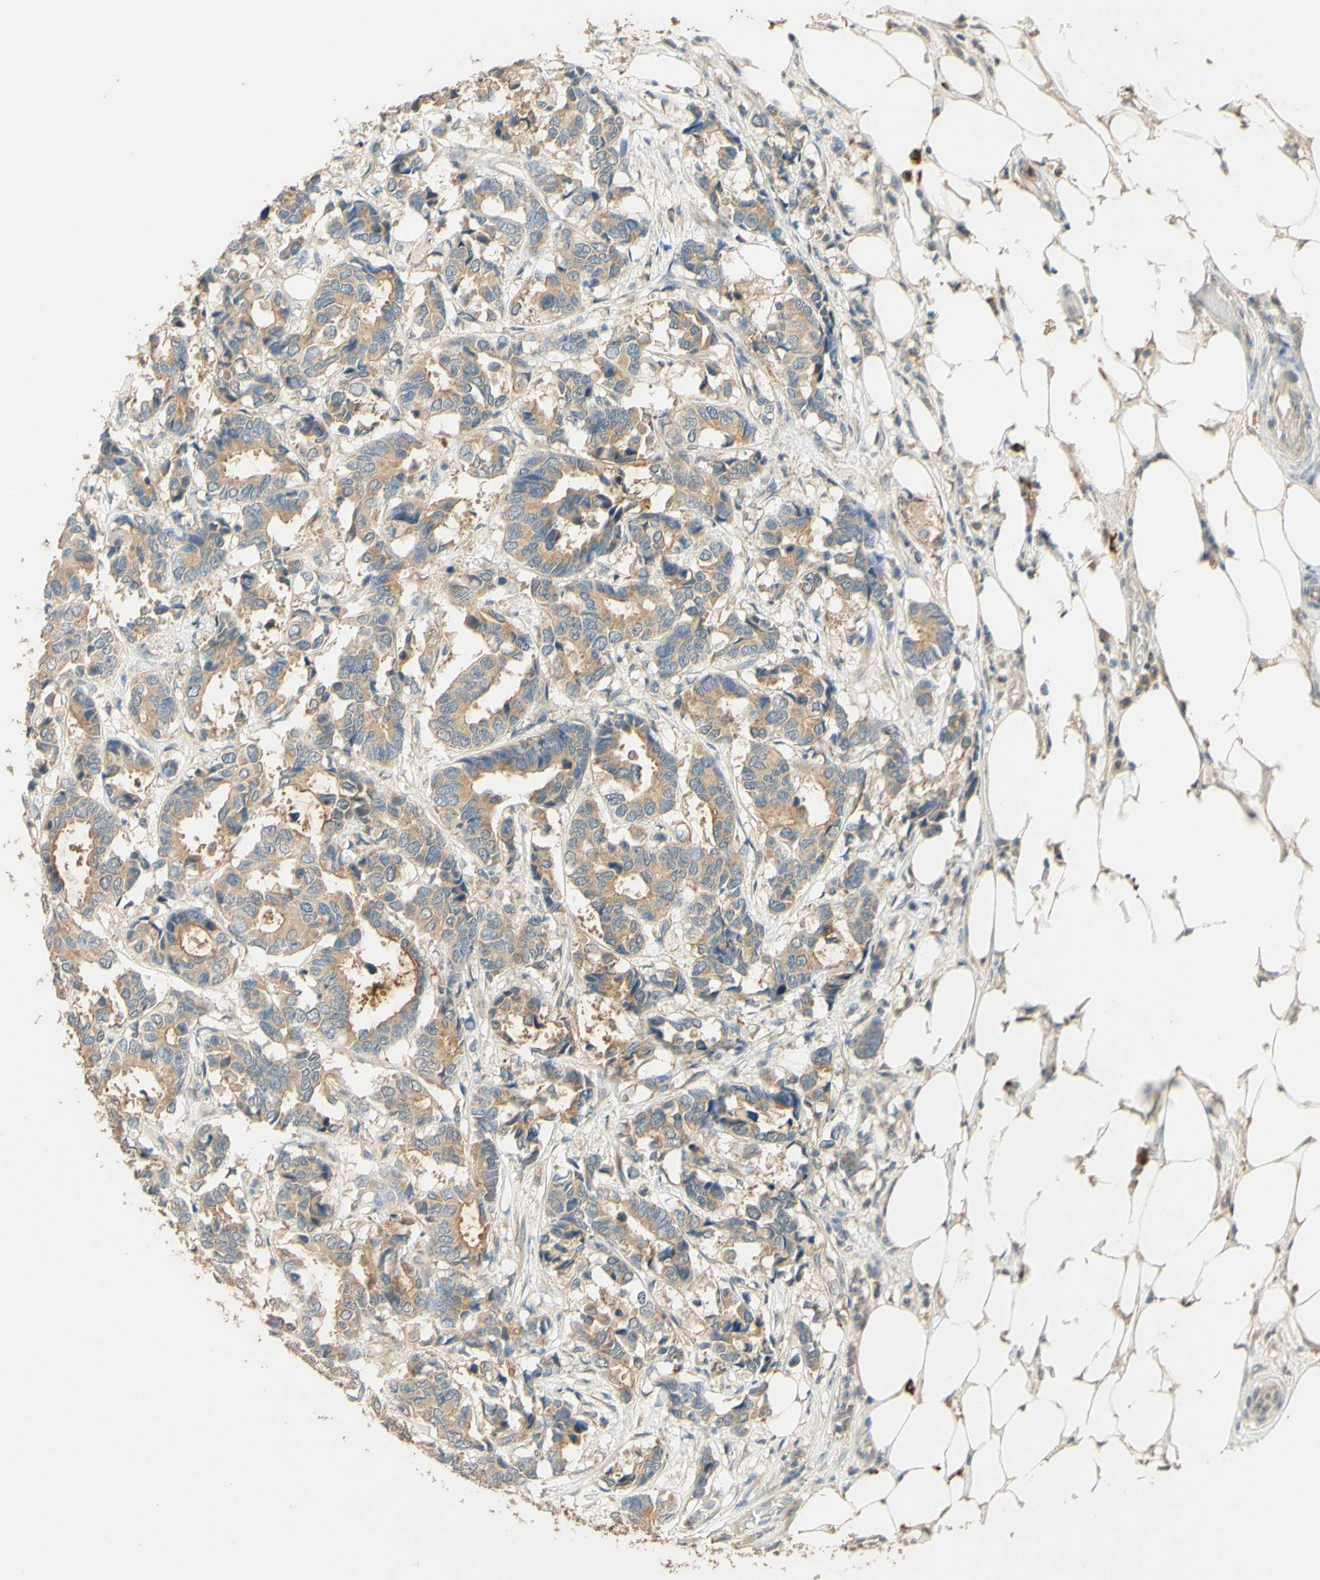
{"staining": {"intensity": "moderate", "quantity": ">75%", "location": "cytoplasmic/membranous"}, "tissue": "breast cancer", "cell_type": "Tumor cells", "image_type": "cancer", "snomed": [{"axis": "morphology", "description": "Duct carcinoma"}, {"axis": "topography", "description": "Breast"}], "caption": "Protein expression analysis of breast cancer shows moderate cytoplasmic/membranous staining in about >75% of tumor cells.", "gene": "ENTREP2", "patient": {"sex": "female", "age": 87}}